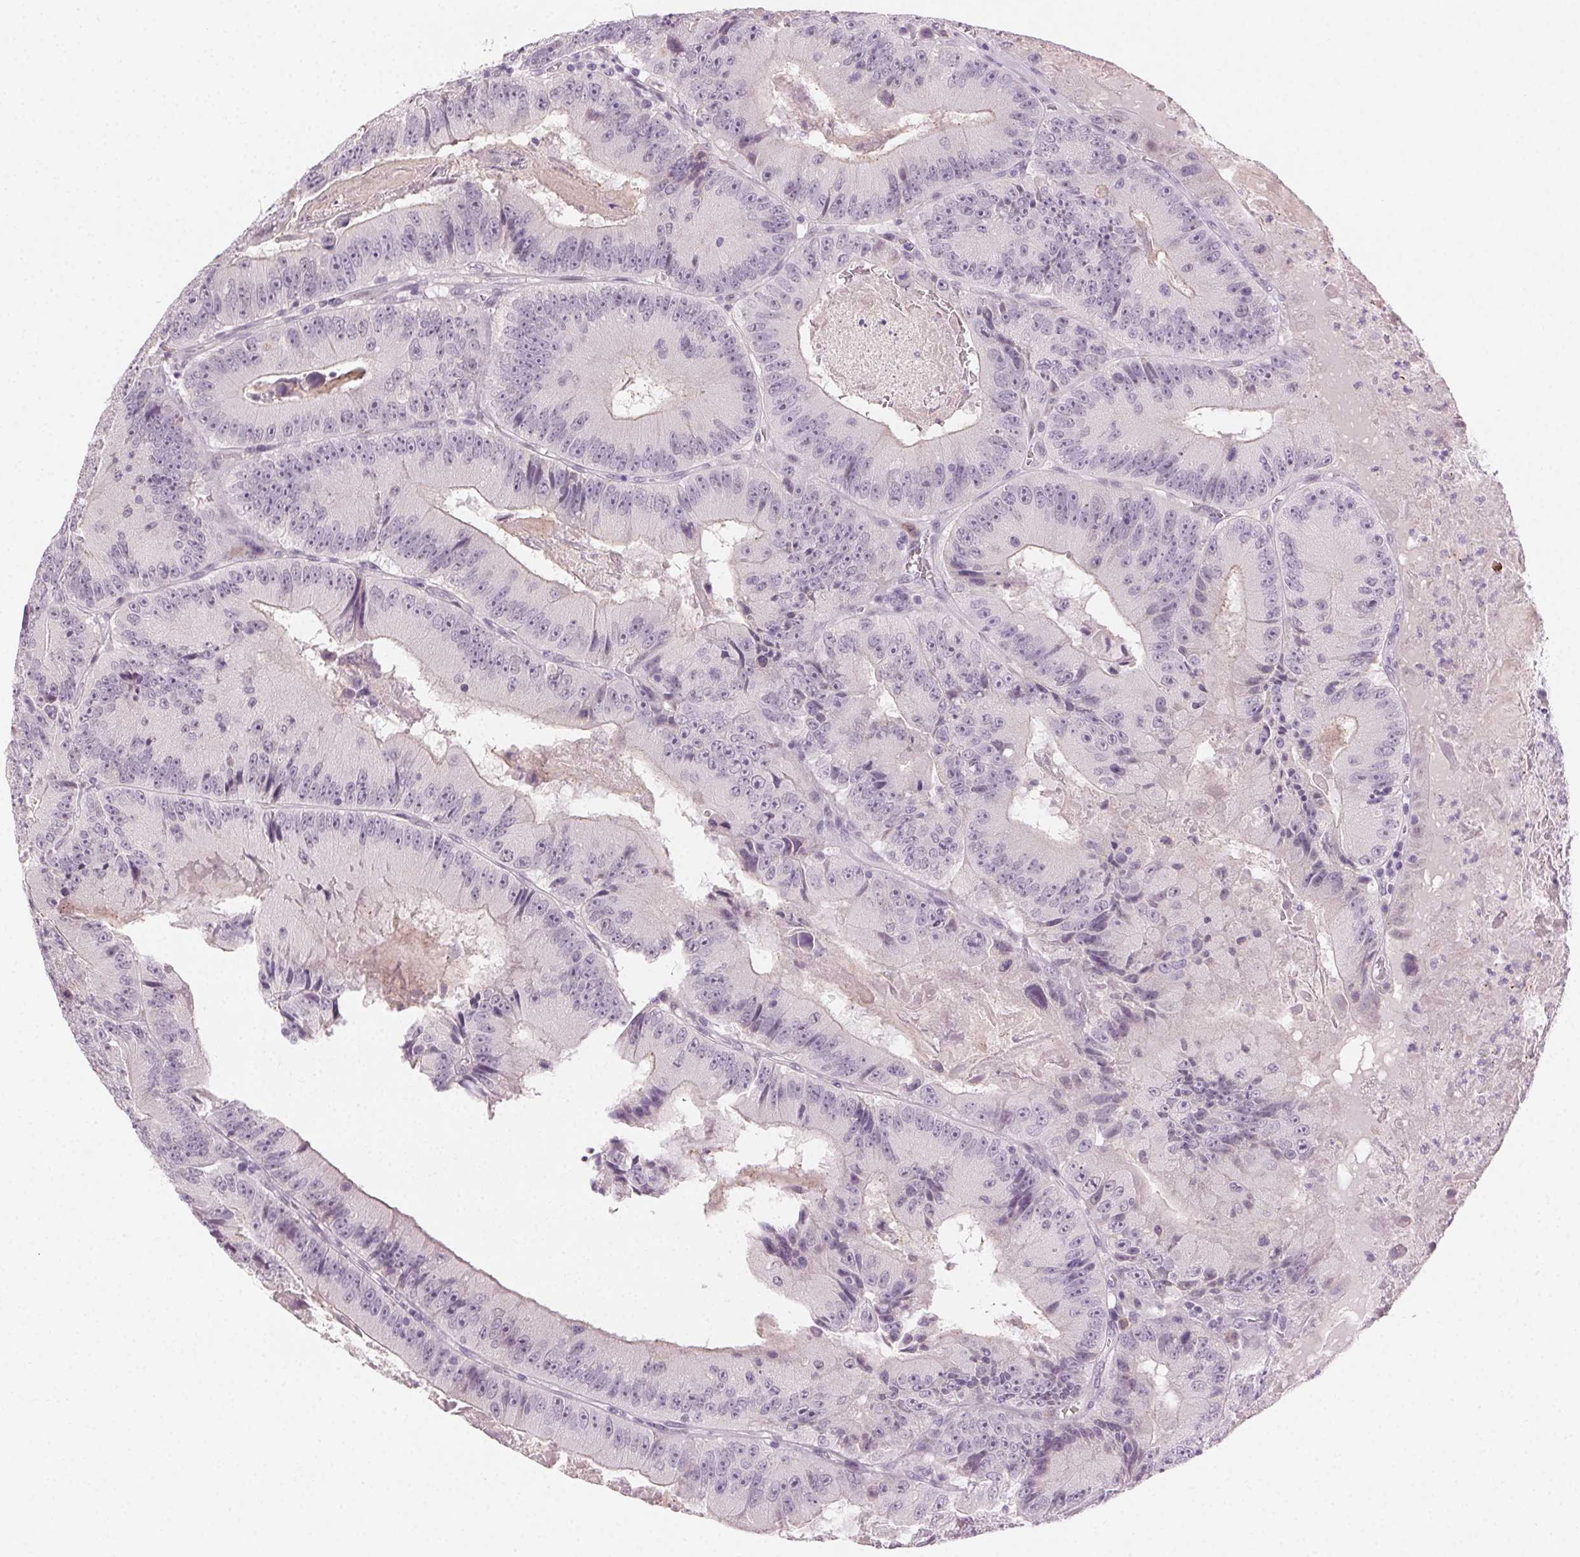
{"staining": {"intensity": "negative", "quantity": "none", "location": "none"}, "tissue": "colorectal cancer", "cell_type": "Tumor cells", "image_type": "cancer", "snomed": [{"axis": "morphology", "description": "Adenocarcinoma, NOS"}, {"axis": "topography", "description": "Colon"}], "caption": "IHC photomicrograph of human colorectal cancer (adenocarcinoma) stained for a protein (brown), which demonstrates no staining in tumor cells.", "gene": "HSF5", "patient": {"sex": "female", "age": 86}}